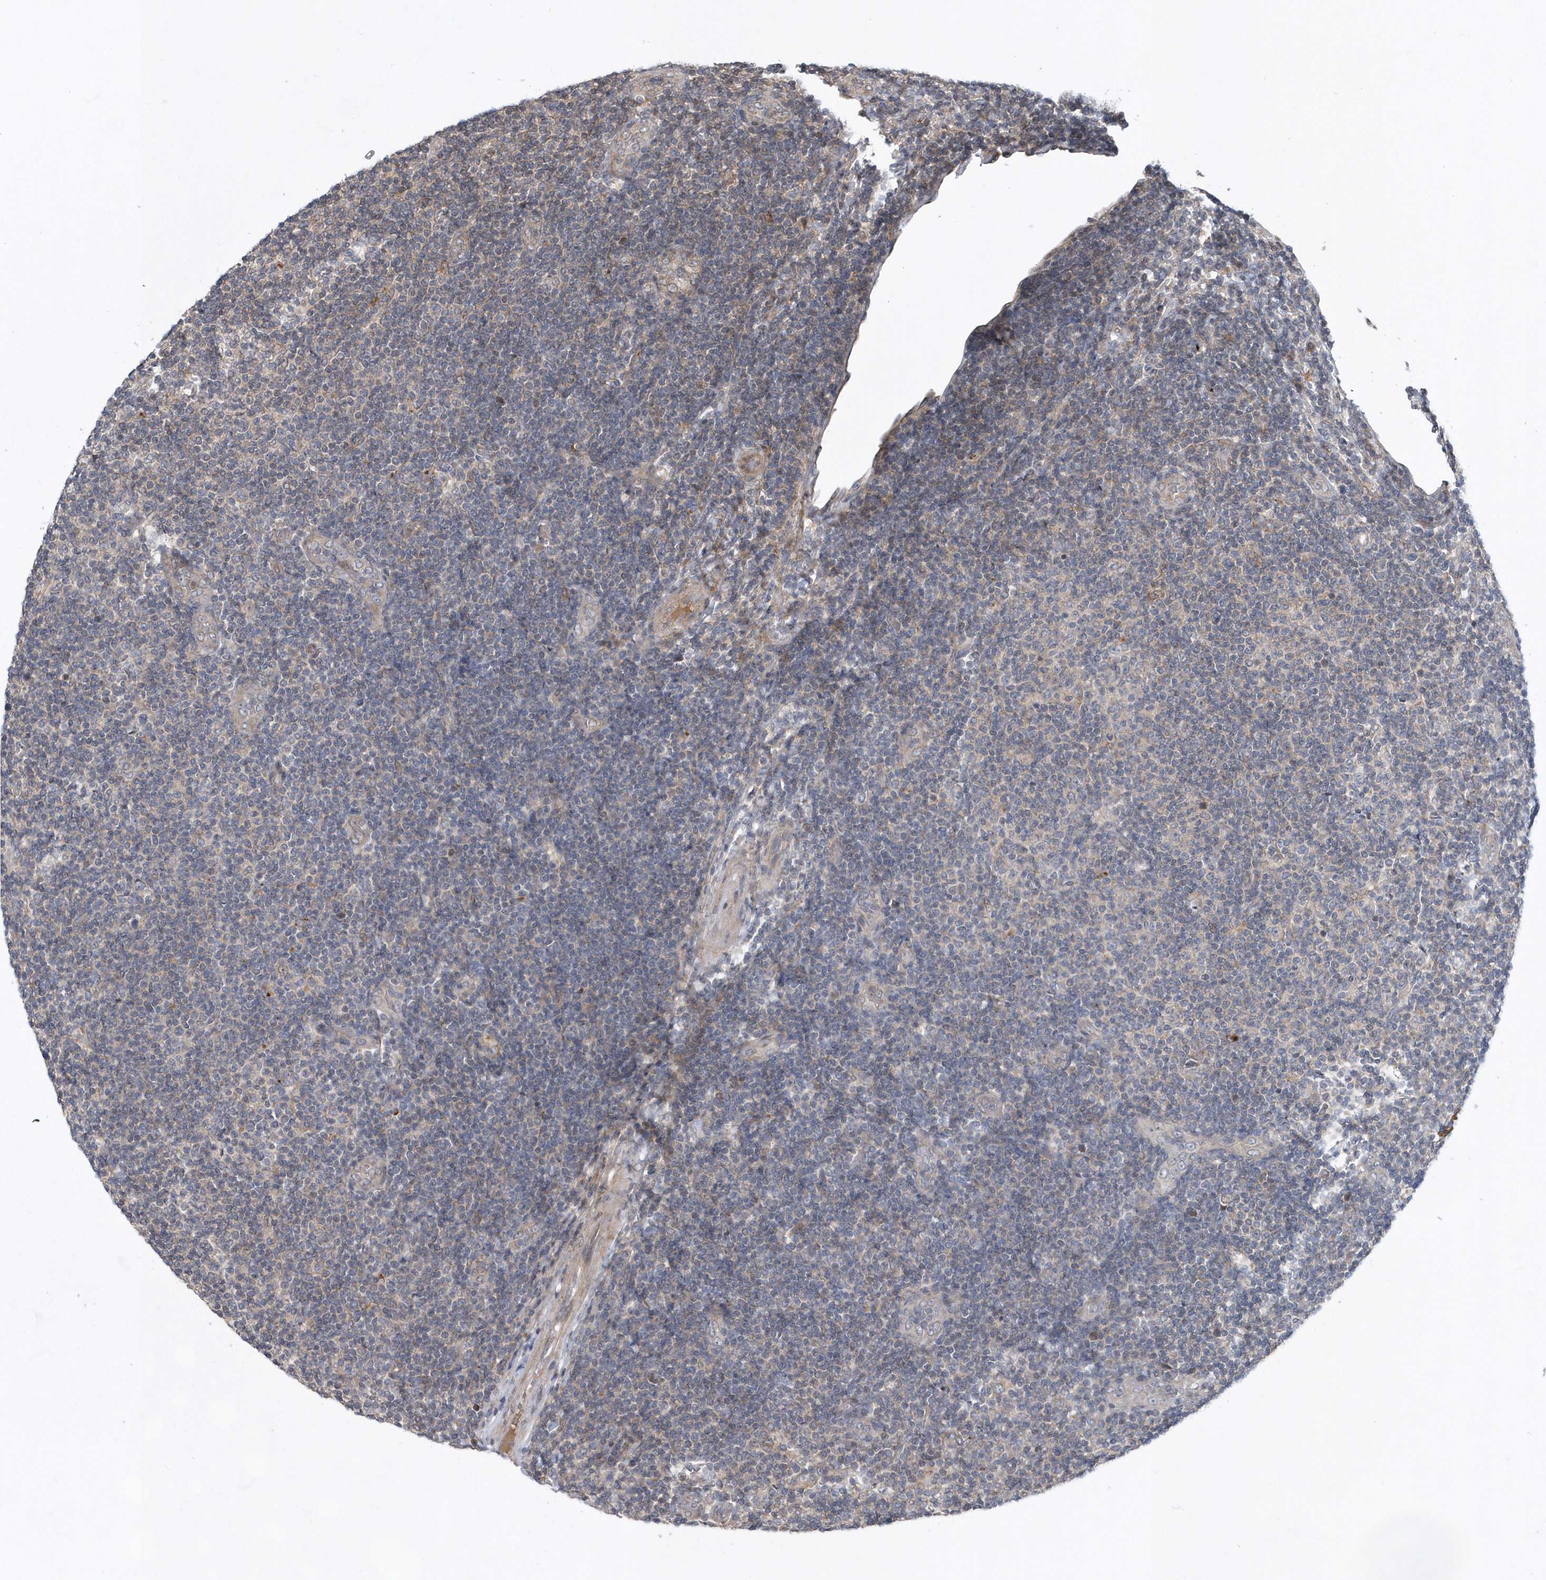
{"staining": {"intensity": "negative", "quantity": "none", "location": "none"}, "tissue": "lymphoma", "cell_type": "Tumor cells", "image_type": "cancer", "snomed": [{"axis": "morphology", "description": "Malignant lymphoma, non-Hodgkin's type, Low grade"}, {"axis": "topography", "description": "Lymph node"}], "caption": "DAB immunohistochemical staining of lymphoma demonstrates no significant staining in tumor cells. Brightfield microscopy of IHC stained with DAB (brown) and hematoxylin (blue), captured at high magnification.", "gene": "HMGCS1", "patient": {"sex": "male", "age": 83}}